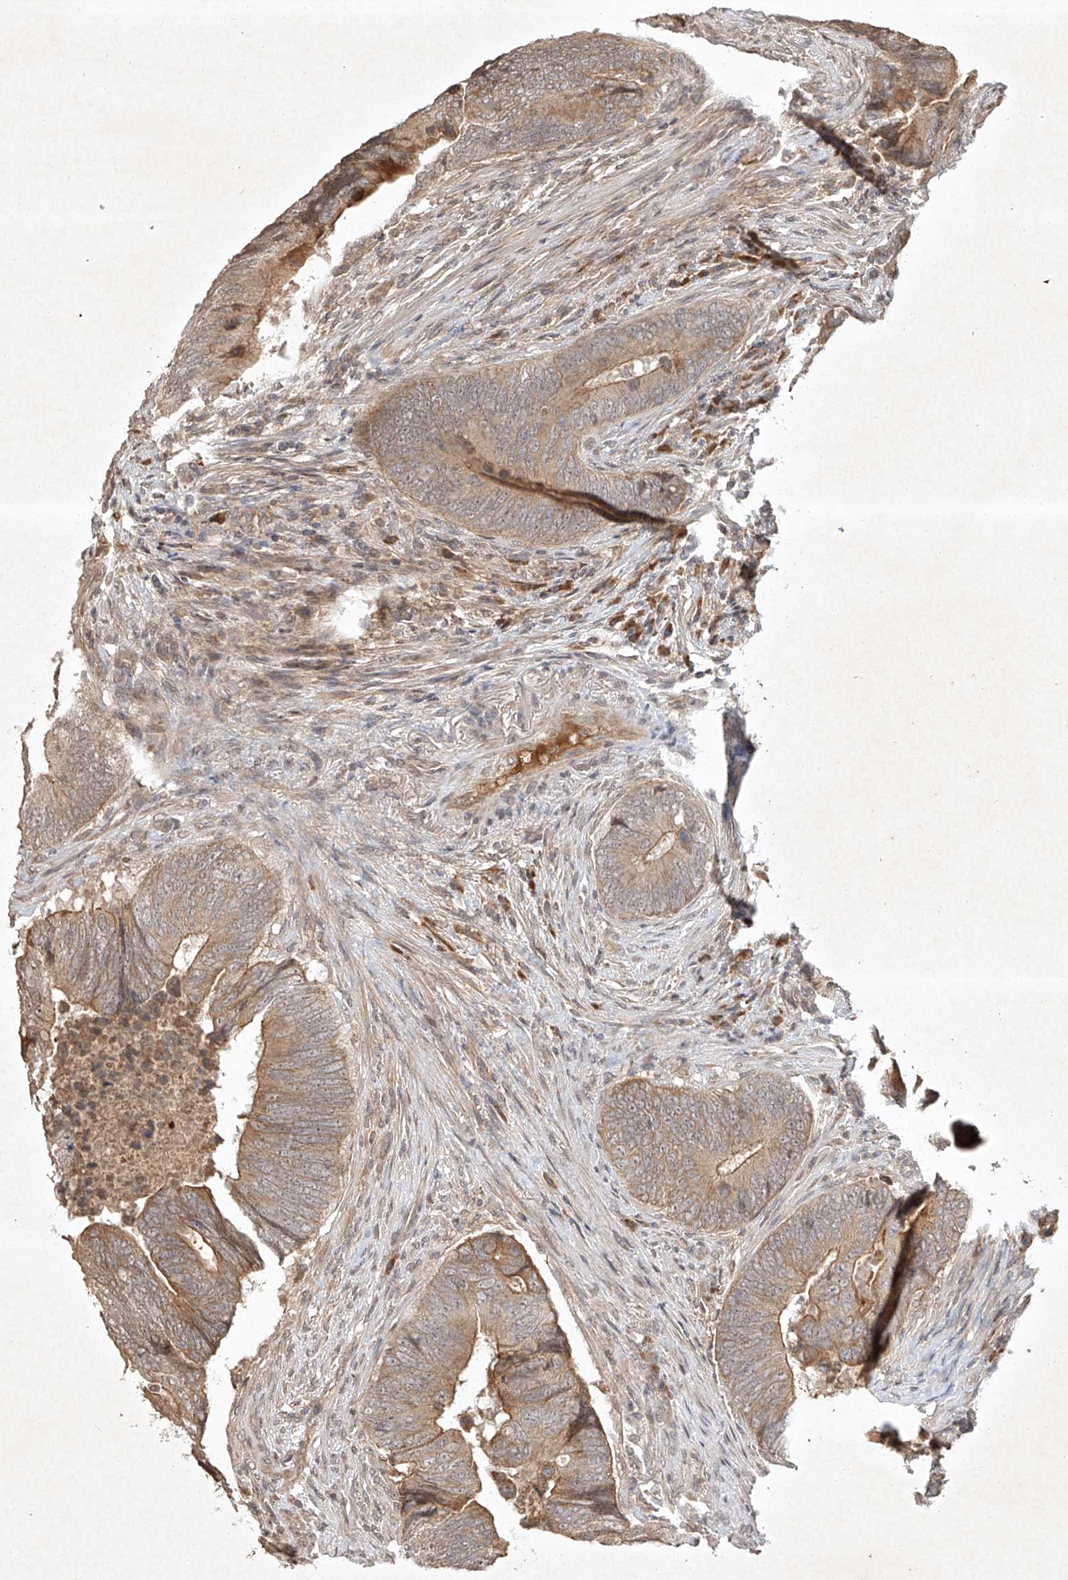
{"staining": {"intensity": "moderate", "quantity": ">75%", "location": "cytoplasmic/membranous"}, "tissue": "colorectal cancer", "cell_type": "Tumor cells", "image_type": "cancer", "snomed": [{"axis": "morphology", "description": "Normal tissue, NOS"}, {"axis": "morphology", "description": "Adenocarcinoma, NOS"}, {"axis": "topography", "description": "Colon"}], "caption": "The image reveals staining of colorectal adenocarcinoma, revealing moderate cytoplasmic/membranous protein staining (brown color) within tumor cells.", "gene": "BTRC", "patient": {"sex": "male", "age": 56}}